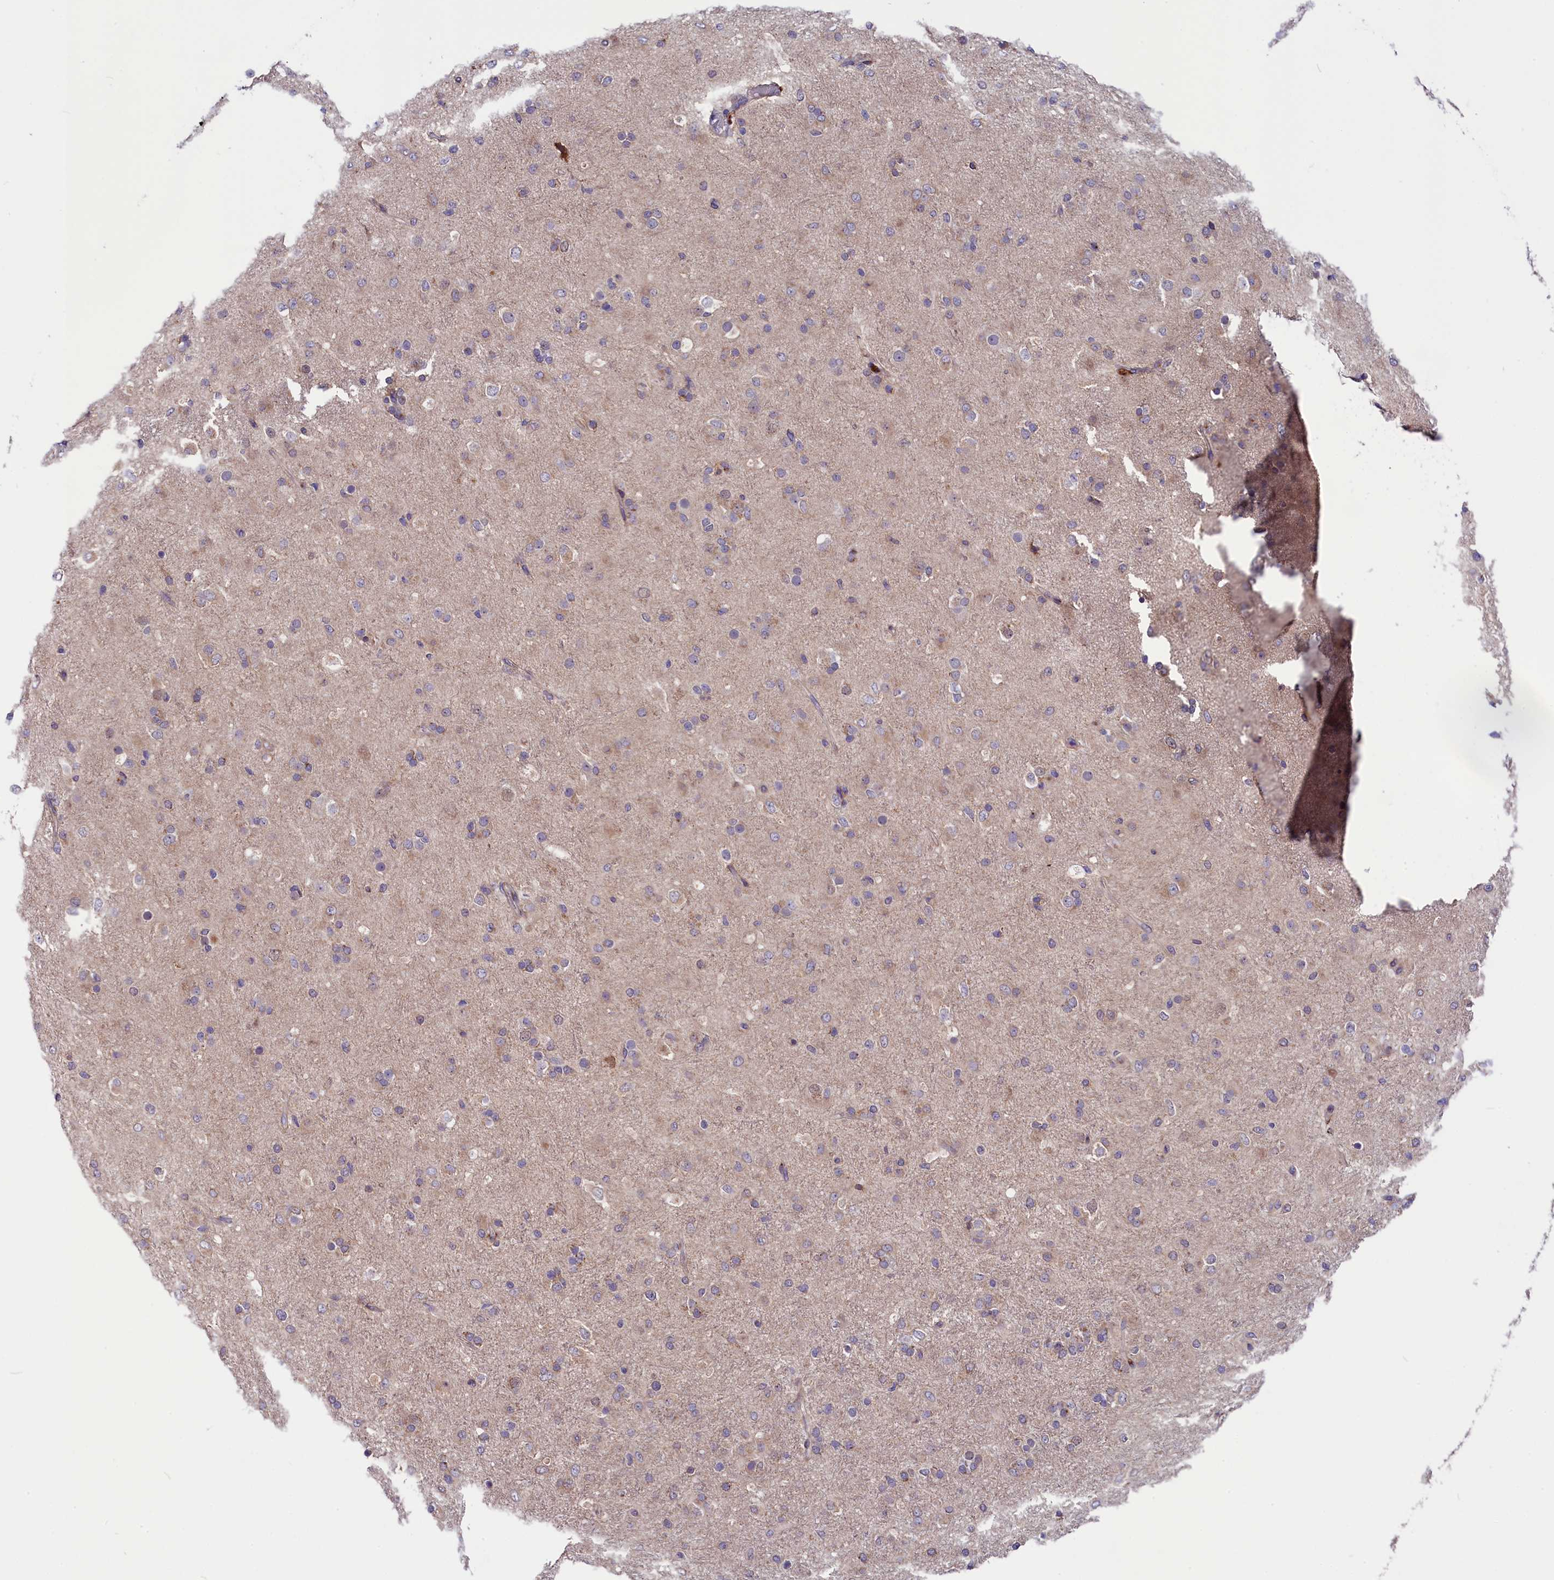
{"staining": {"intensity": "negative", "quantity": "none", "location": "none"}, "tissue": "glioma", "cell_type": "Tumor cells", "image_type": "cancer", "snomed": [{"axis": "morphology", "description": "Glioma, malignant, Low grade"}, {"axis": "topography", "description": "Brain"}], "caption": "High power microscopy histopathology image of an immunohistochemistry micrograph of malignant glioma (low-grade), revealing no significant expression in tumor cells. Nuclei are stained in blue.", "gene": "SLC39A6", "patient": {"sex": "male", "age": 65}}